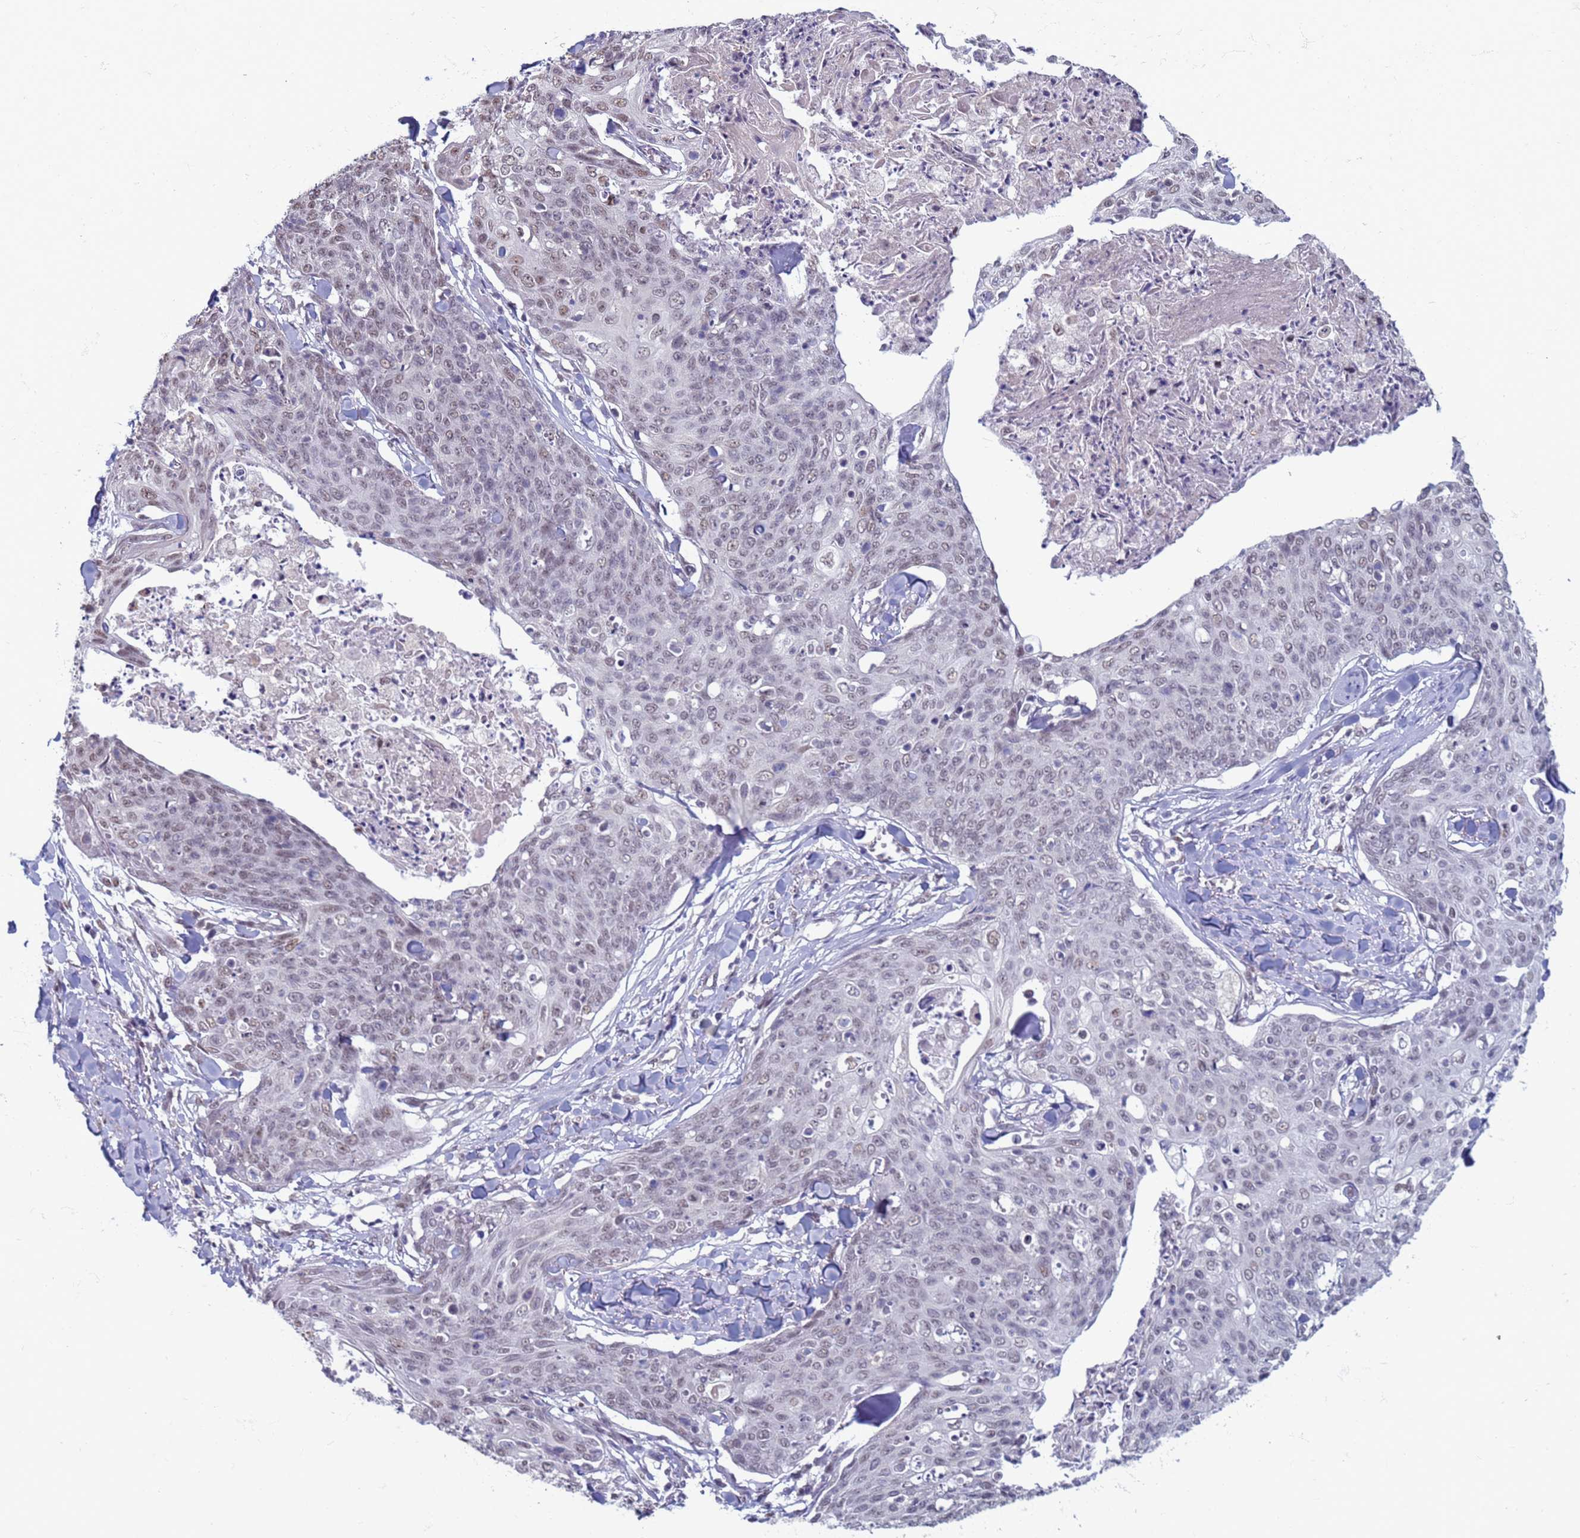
{"staining": {"intensity": "weak", "quantity": "25%-75%", "location": "nuclear"}, "tissue": "skin cancer", "cell_type": "Tumor cells", "image_type": "cancer", "snomed": [{"axis": "morphology", "description": "Squamous cell carcinoma, NOS"}, {"axis": "topography", "description": "Skin"}, {"axis": "topography", "description": "Vulva"}], "caption": "Immunohistochemistry (IHC) (DAB (3,3'-diaminobenzidine)) staining of human squamous cell carcinoma (skin) exhibits weak nuclear protein expression in approximately 25%-75% of tumor cells.", "gene": "SAE1", "patient": {"sex": "female", "age": 85}}